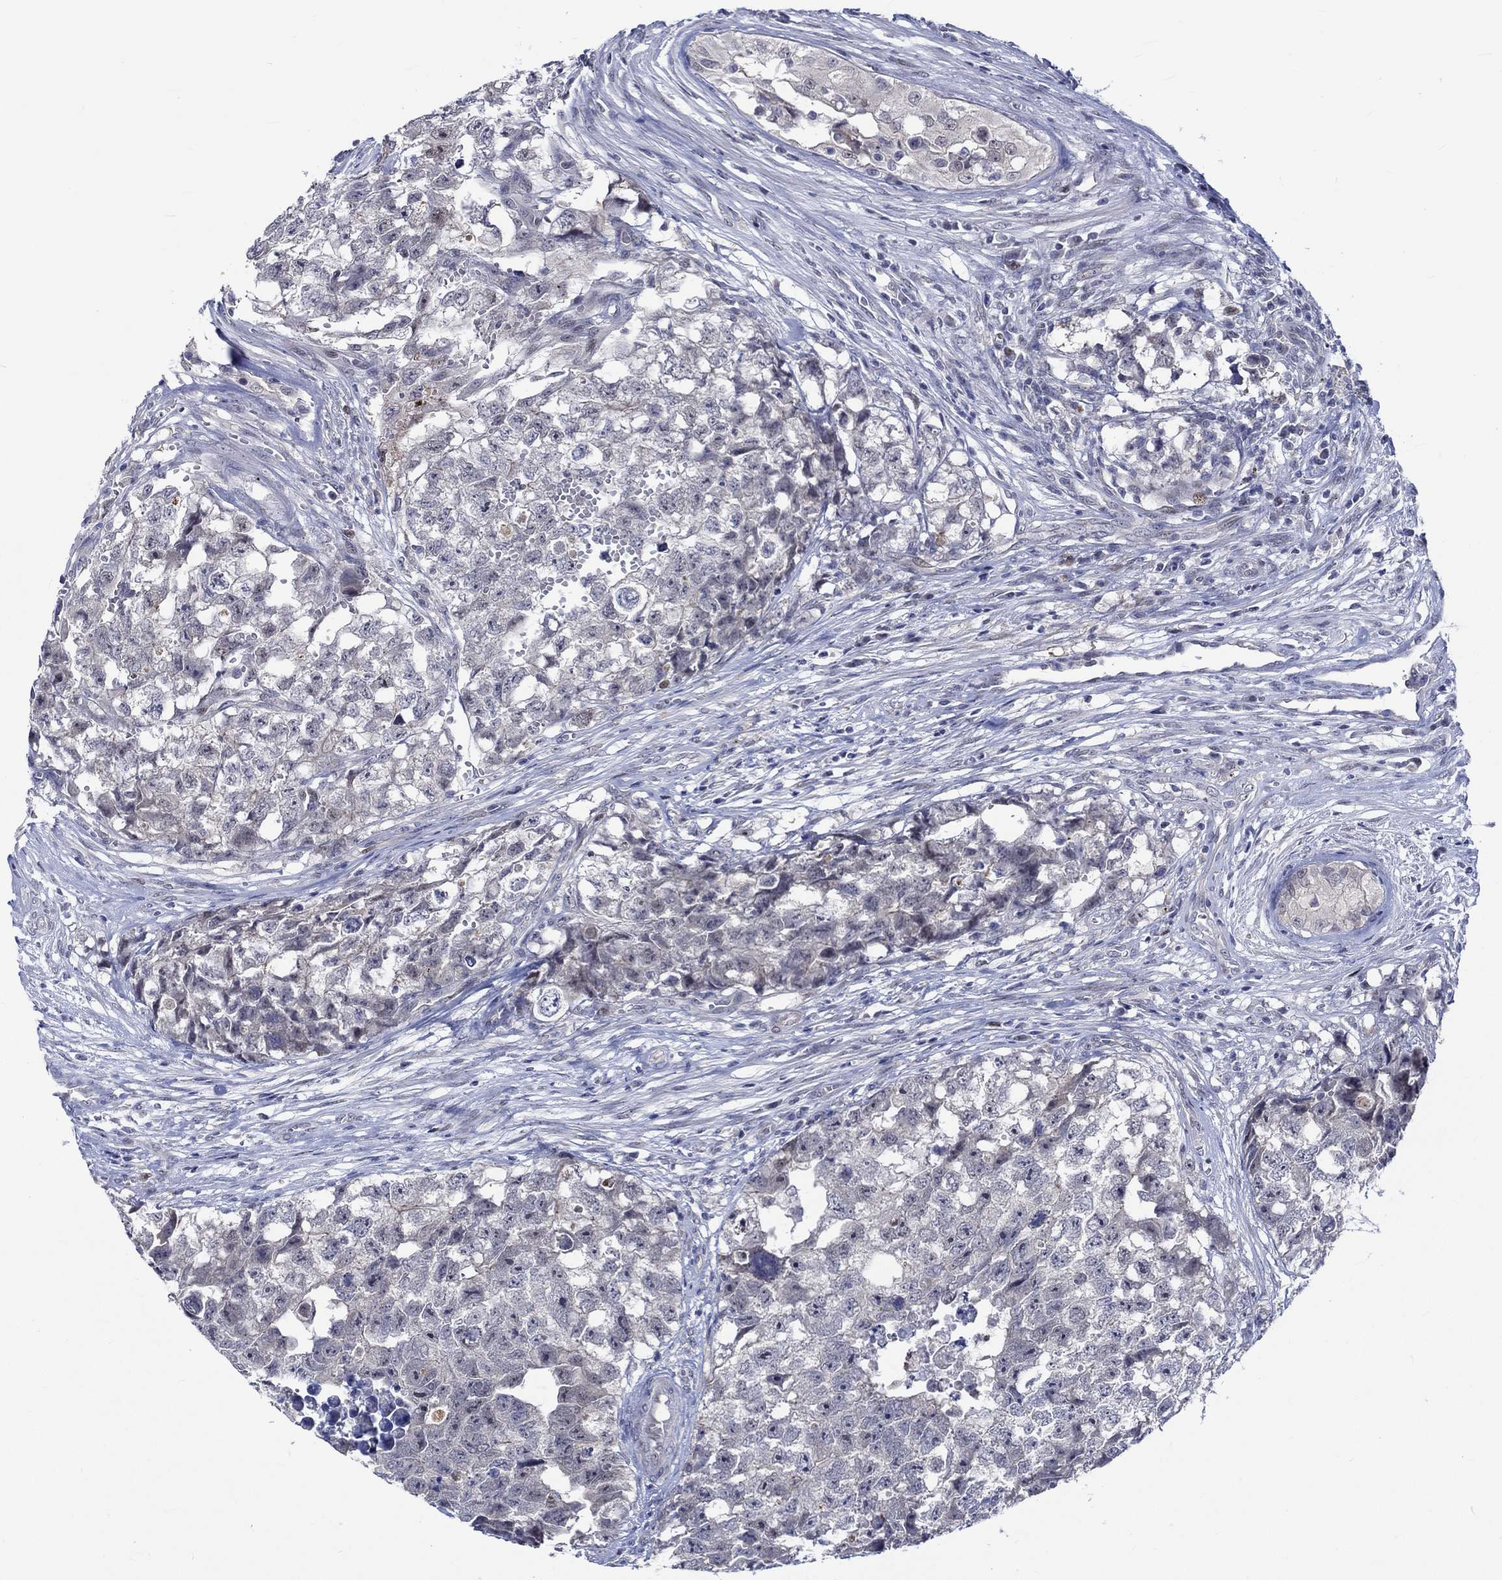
{"staining": {"intensity": "negative", "quantity": "none", "location": "none"}, "tissue": "testis cancer", "cell_type": "Tumor cells", "image_type": "cancer", "snomed": [{"axis": "morphology", "description": "Seminoma, NOS"}, {"axis": "morphology", "description": "Carcinoma, Embryonal, NOS"}, {"axis": "topography", "description": "Testis"}], "caption": "Testis seminoma was stained to show a protein in brown. There is no significant staining in tumor cells.", "gene": "E2F8", "patient": {"sex": "male", "age": 22}}